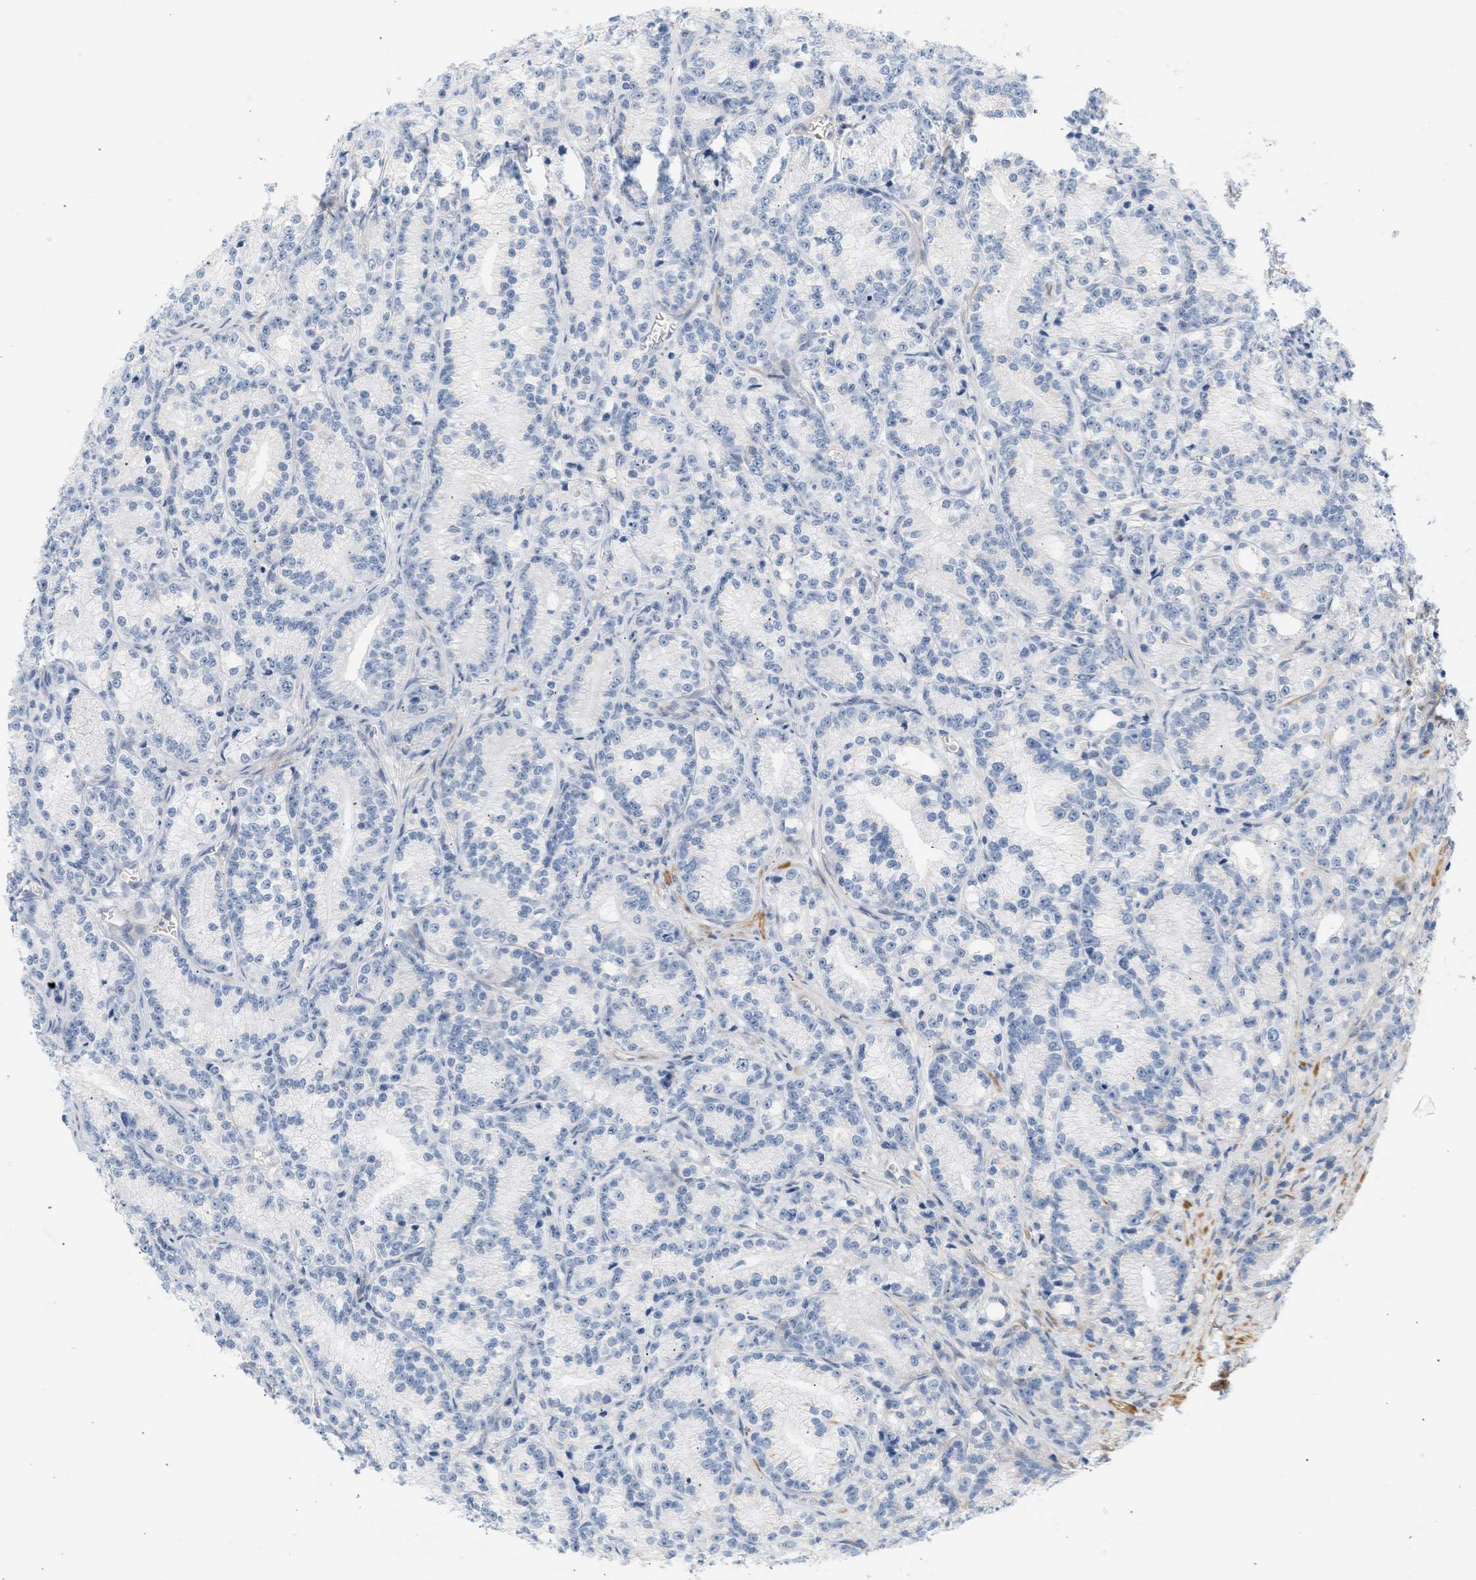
{"staining": {"intensity": "negative", "quantity": "none", "location": "none"}, "tissue": "prostate cancer", "cell_type": "Tumor cells", "image_type": "cancer", "snomed": [{"axis": "morphology", "description": "Adenocarcinoma, Low grade"}, {"axis": "topography", "description": "Prostate"}], "caption": "An immunohistochemistry micrograph of prostate adenocarcinoma (low-grade) is shown. There is no staining in tumor cells of prostate adenocarcinoma (low-grade).", "gene": "SLC30A7", "patient": {"sex": "male", "age": 89}}